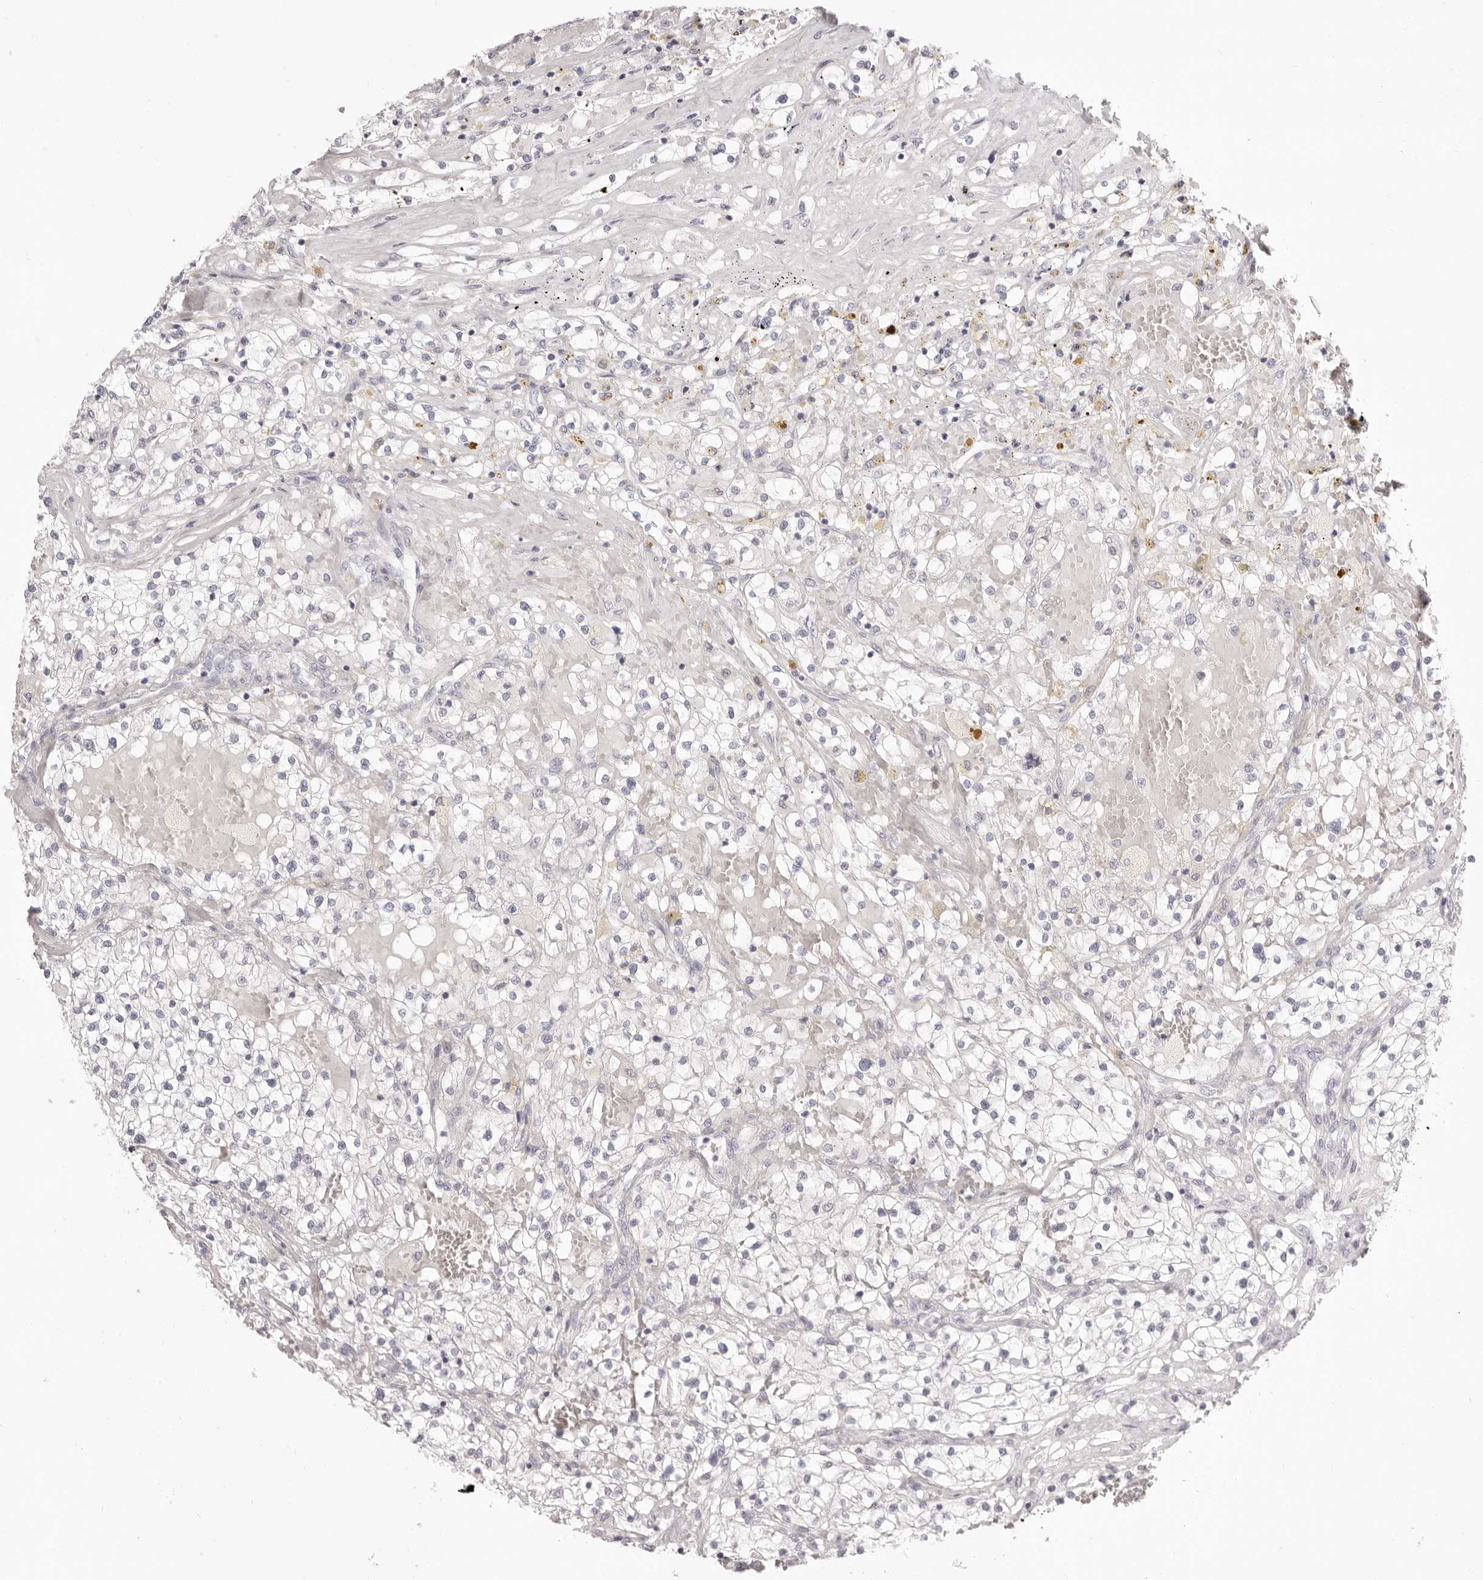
{"staining": {"intensity": "negative", "quantity": "none", "location": "none"}, "tissue": "renal cancer", "cell_type": "Tumor cells", "image_type": "cancer", "snomed": [{"axis": "morphology", "description": "Normal tissue, NOS"}, {"axis": "morphology", "description": "Adenocarcinoma, NOS"}, {"axis": "topography", "description": "Kidney"}], "caption": "Image shows no protein staining in tumor cells of renal cancer (adenocarcinoma) tissue.", "gene": "FABP1", "patient": {"sex": "male", "age": 68}}